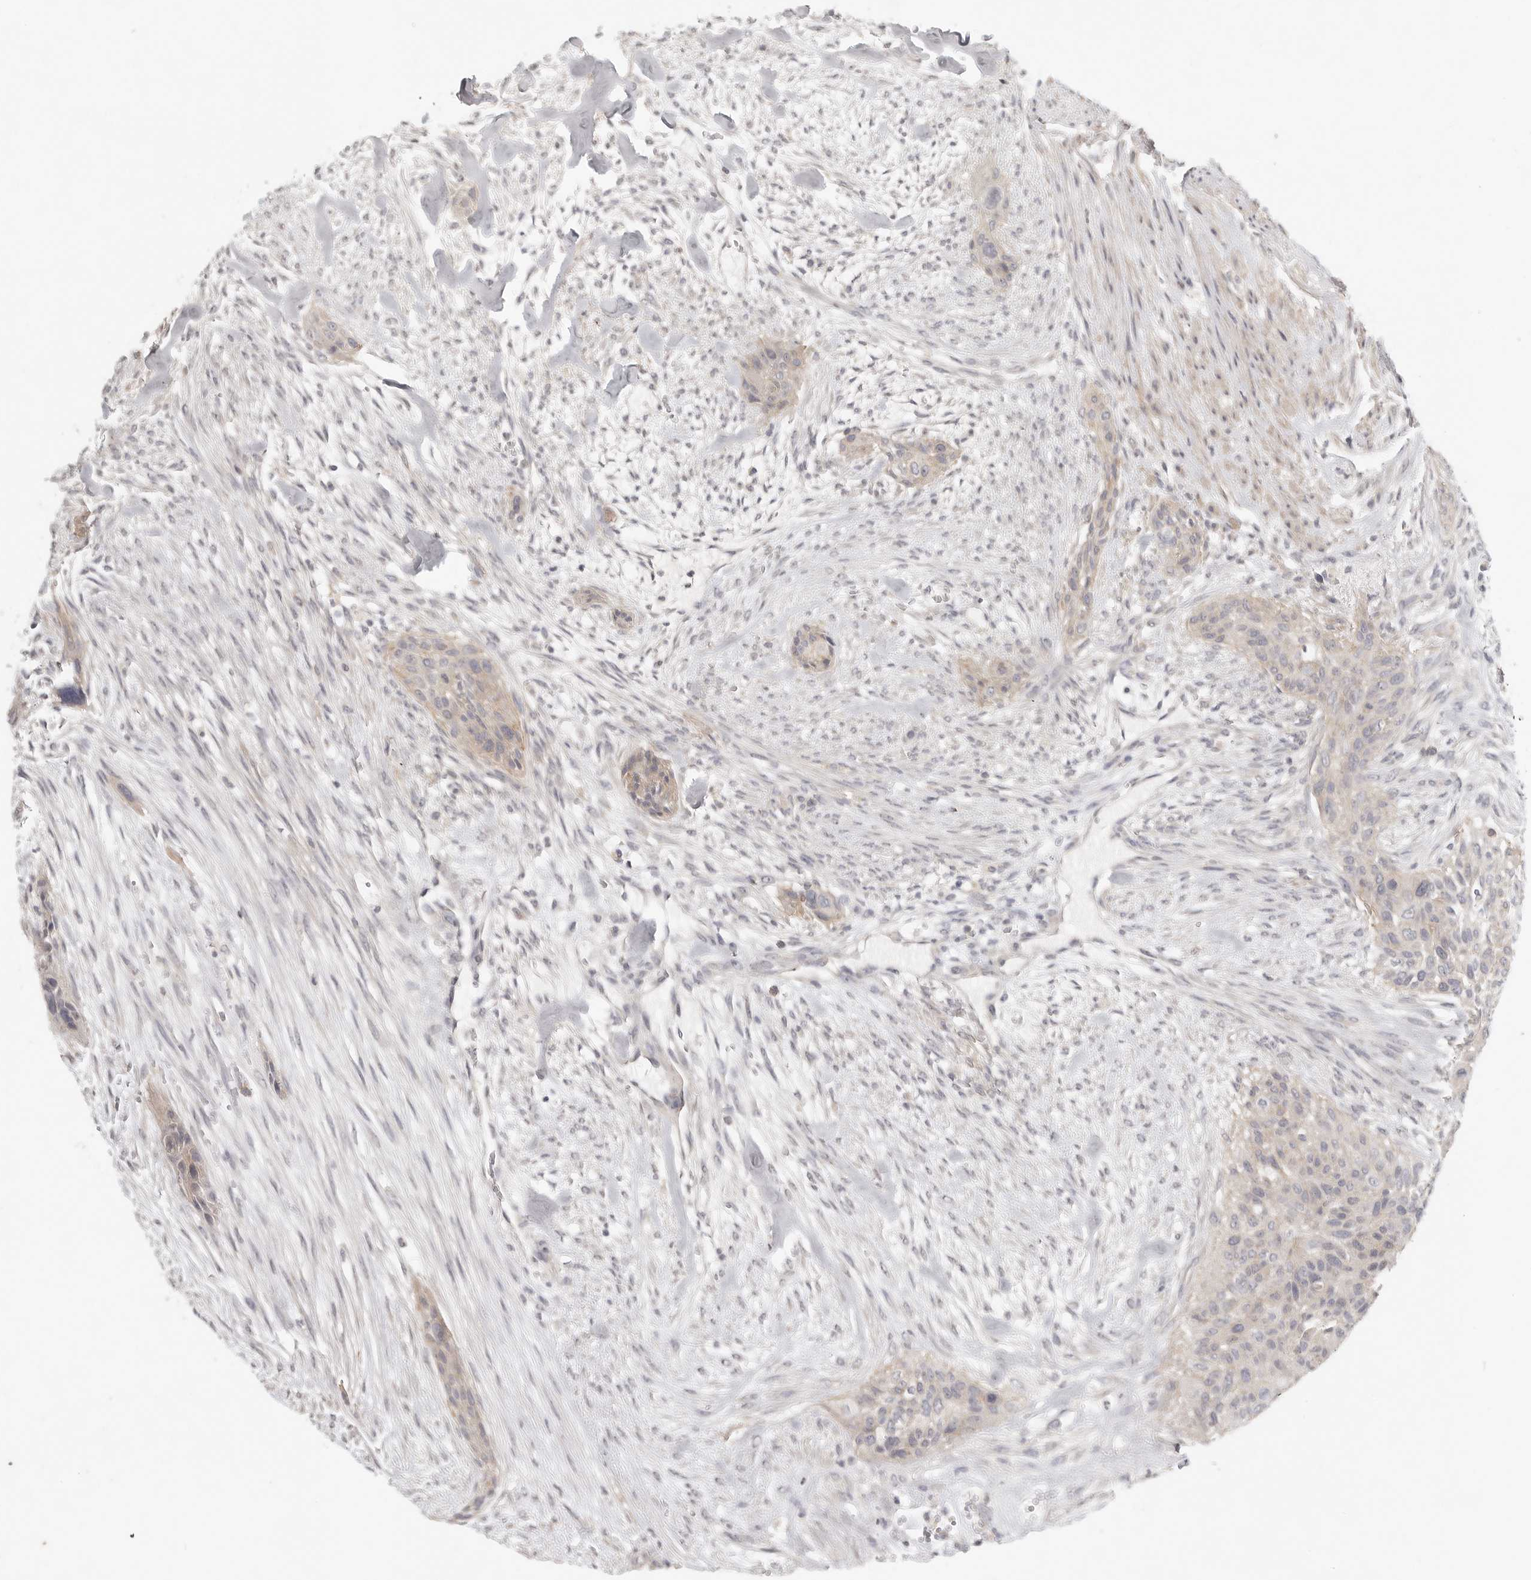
{"staining": {"intensity": "weak", "quantity": "25%-75%", "location": "cytoplasmic/membranous"}, "tissue": "urothelial cancer", "cell_type": "Tumor cells", "image_type": "cancer", "snomed": [{"axis": "morphology", "description": "Urothelial carcinoma, High grade"}, {"axis": "topography", "description": "Urinary bladder"}], "caption": "Immunohistochemical staining of urothelial carcinoma (high-grade) demonstrates low levels of weak cytoplasmic/membranous protein expression in approximately 25%-75% of tumor cells. (IHC, brightfield microscopy, high magnification).", "gene": "SLC25A36", "patient": {"sex": "male", "age": 35}}